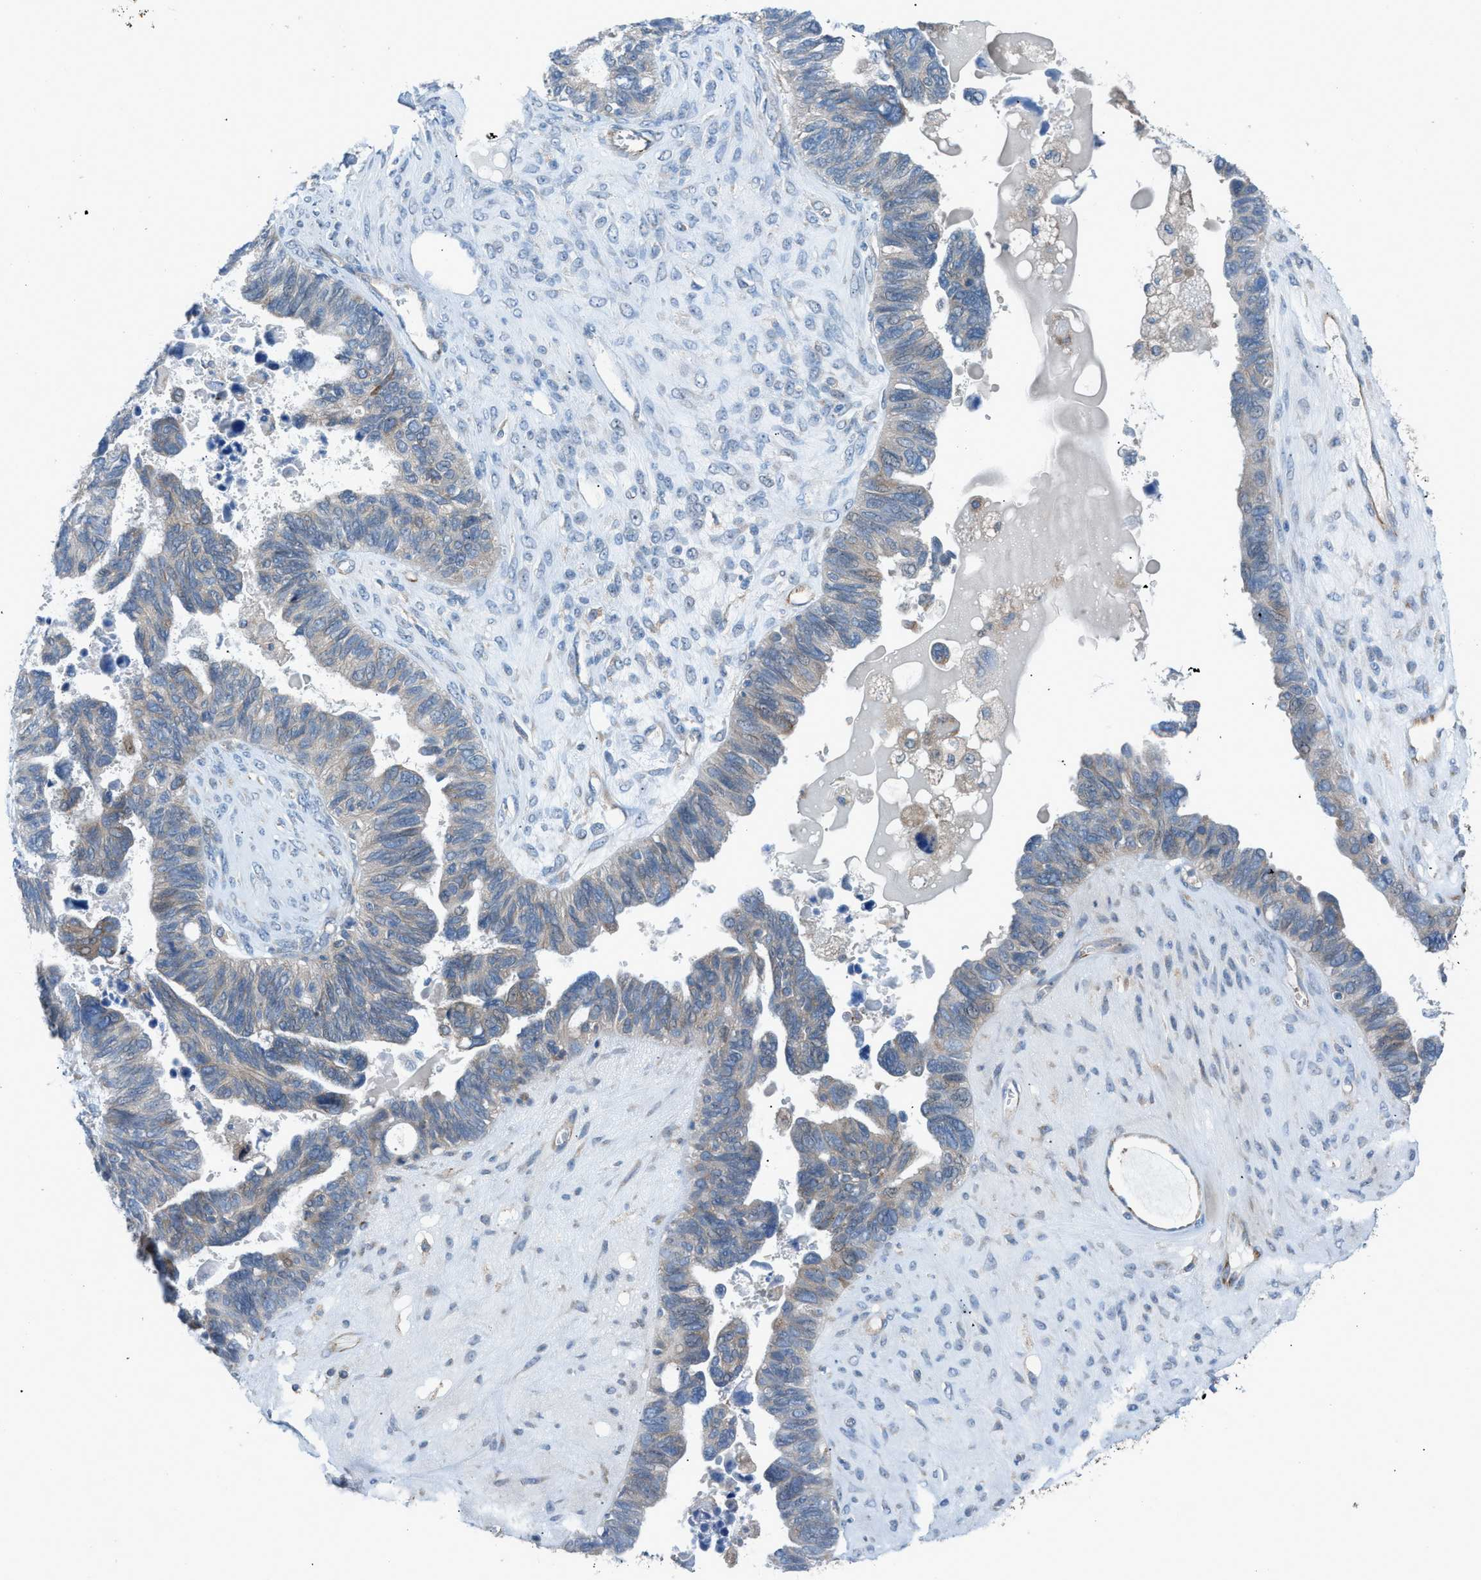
{"staining": {"intensity": "weak", "quantity": "<25%", "location": "cytoplasmic/membranous"}, "tissue": "ovarian cancer", "cell_type": "Tumor cells", "image_type": "cancer", "snomed": [{"axis": "morphology", "description": "Cystadenocarcinoma, serous, NOS"}, {"axis": "topography", "description": "Ovary"}], "caption": "Photomicrograph shows no significant protein positivity in tumor cells of ovarian cancer (serous cystadenocarcinoma).", "gene": "HEG1", "patient": {"sex": "female", "age": 79}}